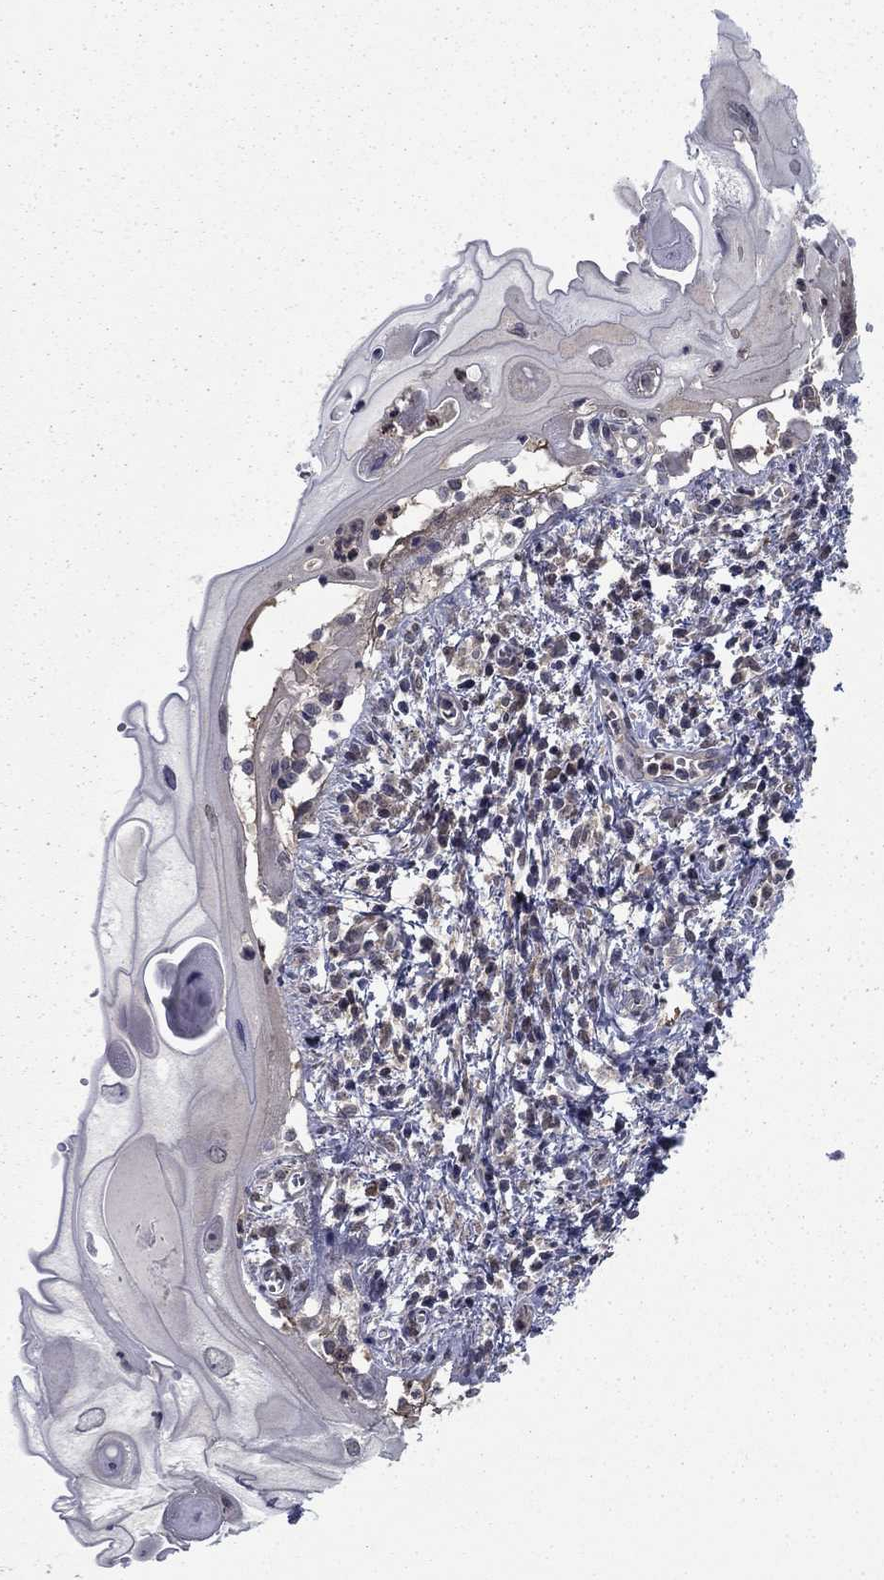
{"staining": {"intensity": "negative", "quantity": "none", "location": "none"}, "tissue": "cervical cancer", "cell_type": "Tumor cells", "image_type": "cancer", "snomed": [{"axis": "morphology", "description": "Squamous cell carcinoma, NOS"}, {"axis": "topography", "description": "Cervix"}], "caption": "Immunohistochemistry image of human cervical squamous cell carcinoma stained for a protein (brown), which demonstrates no expression in tumor cells.", "gene": "NIT2", "patient": {"sex": "female", "age": 30}}